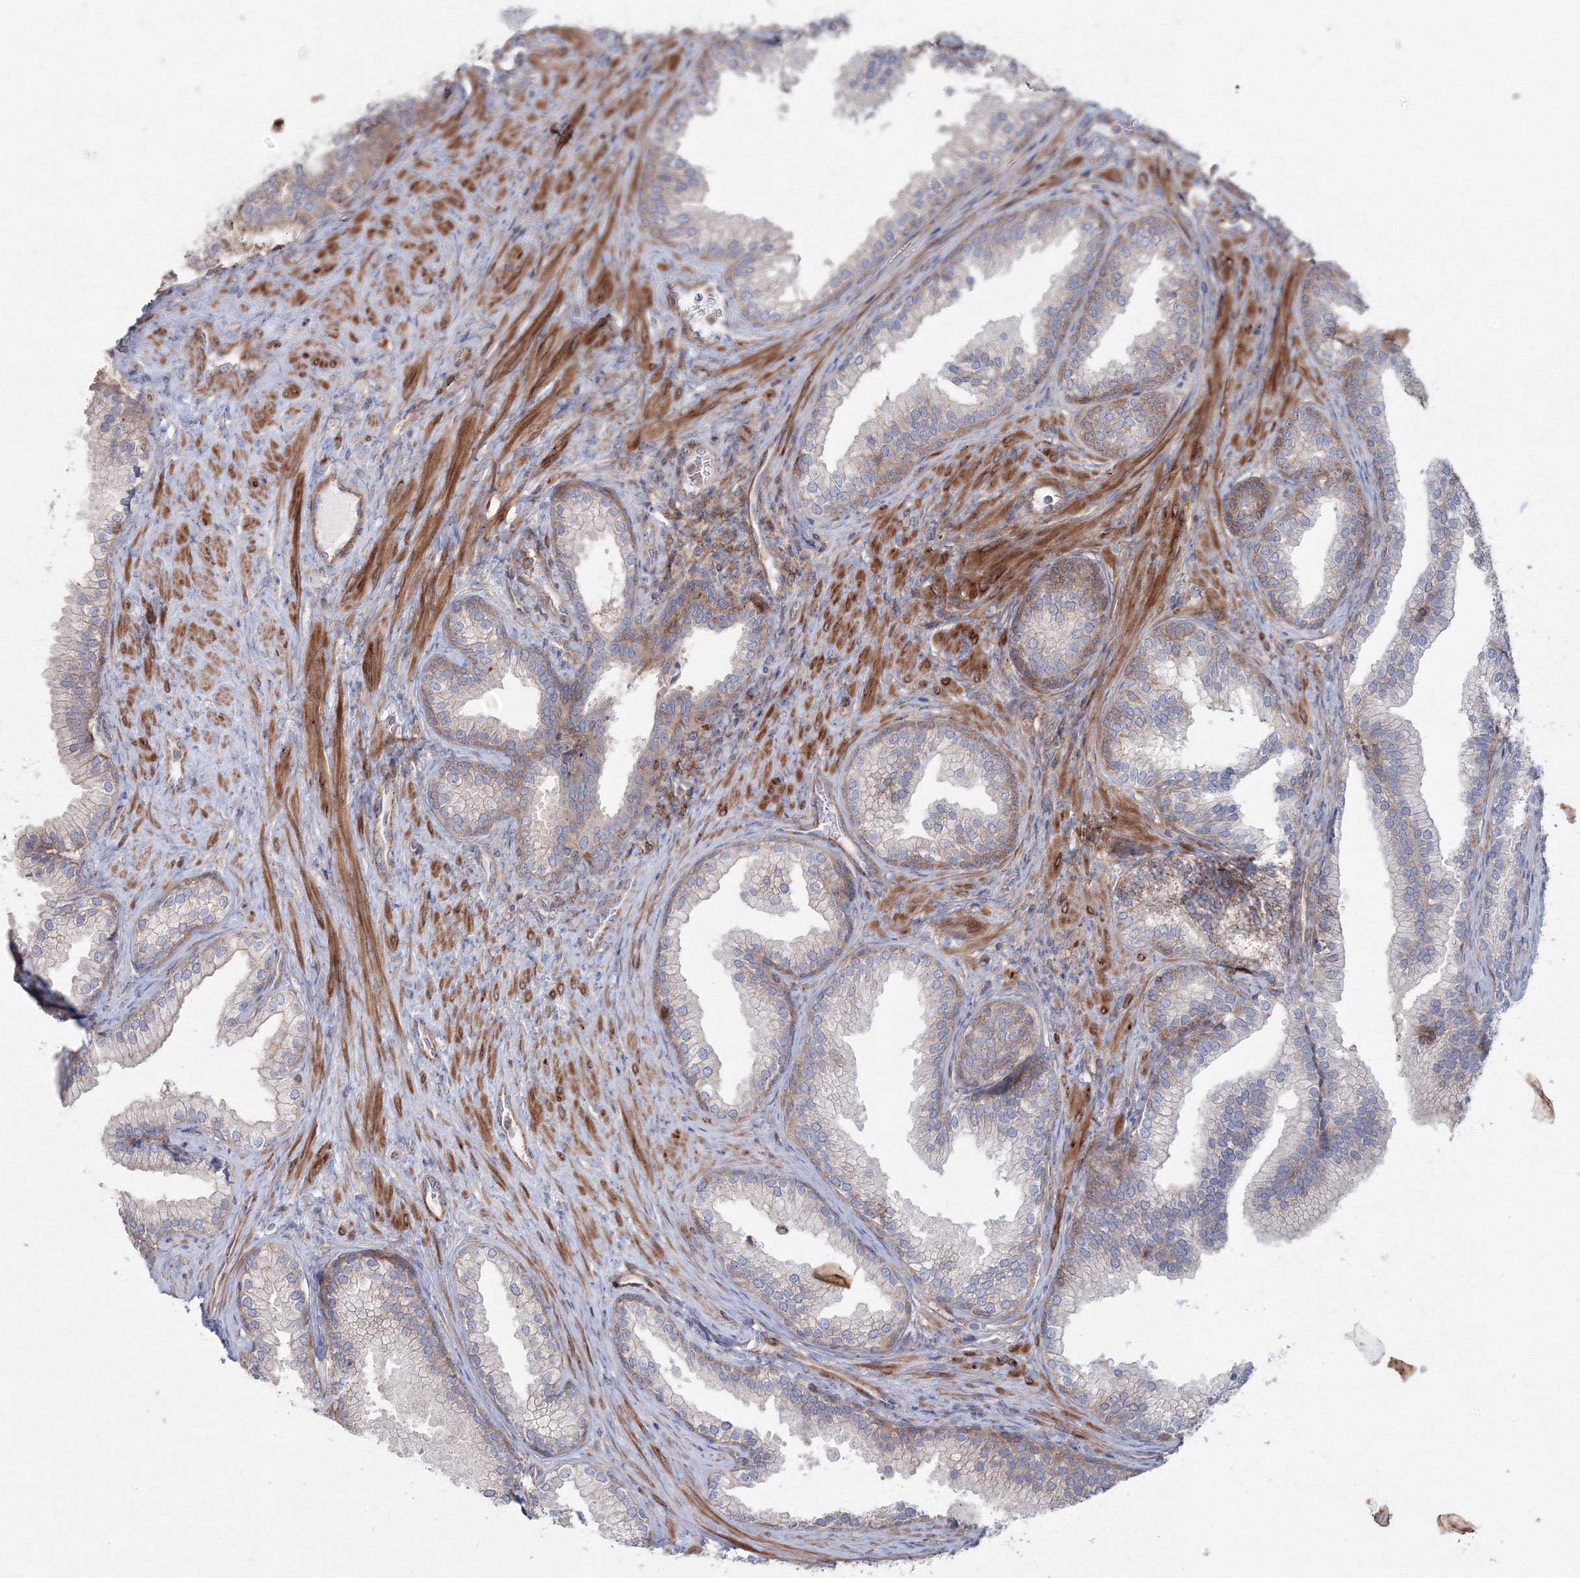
{"staining": {"intensity": "moderate", "quantity": "<25%", "location": "cytoplasmic/membranous"}, "tissue": "prostate", "cell_type": "Glandular cells", "image_type": "normal", "snomed": [{"axis": "morphology", "description": "Normal tissue, NOS"}, {"axis": "topography", "description": "Prostate"}], "caption": "The photomicrograph displays a brown stain indicating the presence of a protein in the cytoplasmic/membranous of glandular cells in prostate. The staining is performed using DAB brown chromogen to label protein expression. The nuclei are counter-stained blue using hematoxylin.", "gene": "SH3PXD2A", "patient": {"sex": "male", "age": 76}}